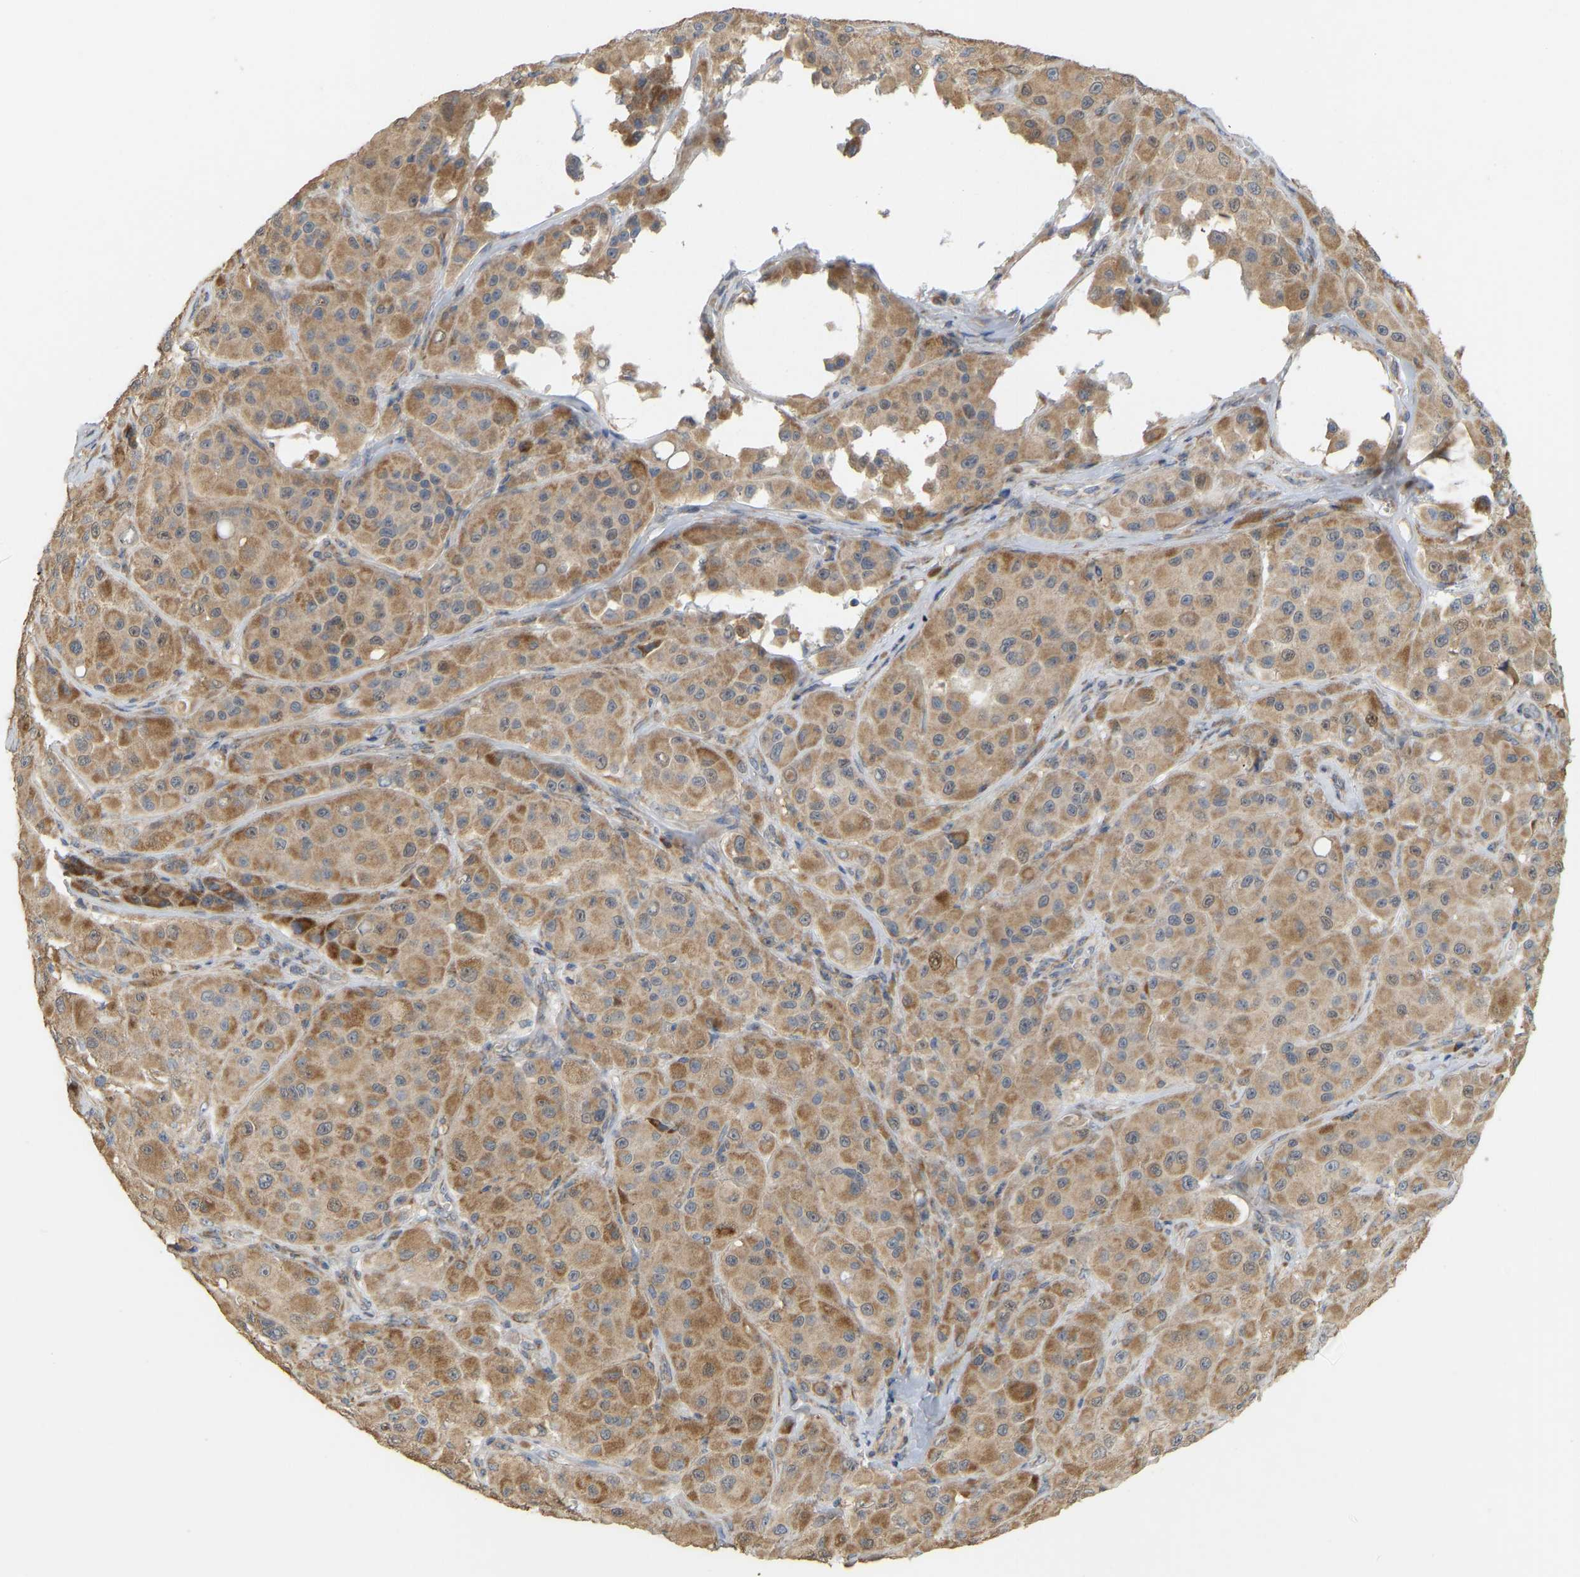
{"staining": {"intensity": "moderate", "quantity": ">75%", "location": "cytoplasmic/membranous"}, "tissue": "melanoma", "cell_type": "Tumor cells", "image_type": "cancer", "snomed": [{"axis": "morphology", "description": "Malignant melanoma, NOS"}, {"axis": "topography", "description": "Skin"}], "caption": "This histopathology image exhibits IHC staining of human melanoma, with medium moderate cytoplasmic/membranous staining in about >75% of tumor cells.", "gene": "HACD2", "patient": {"sex": "male", "age": 84}}